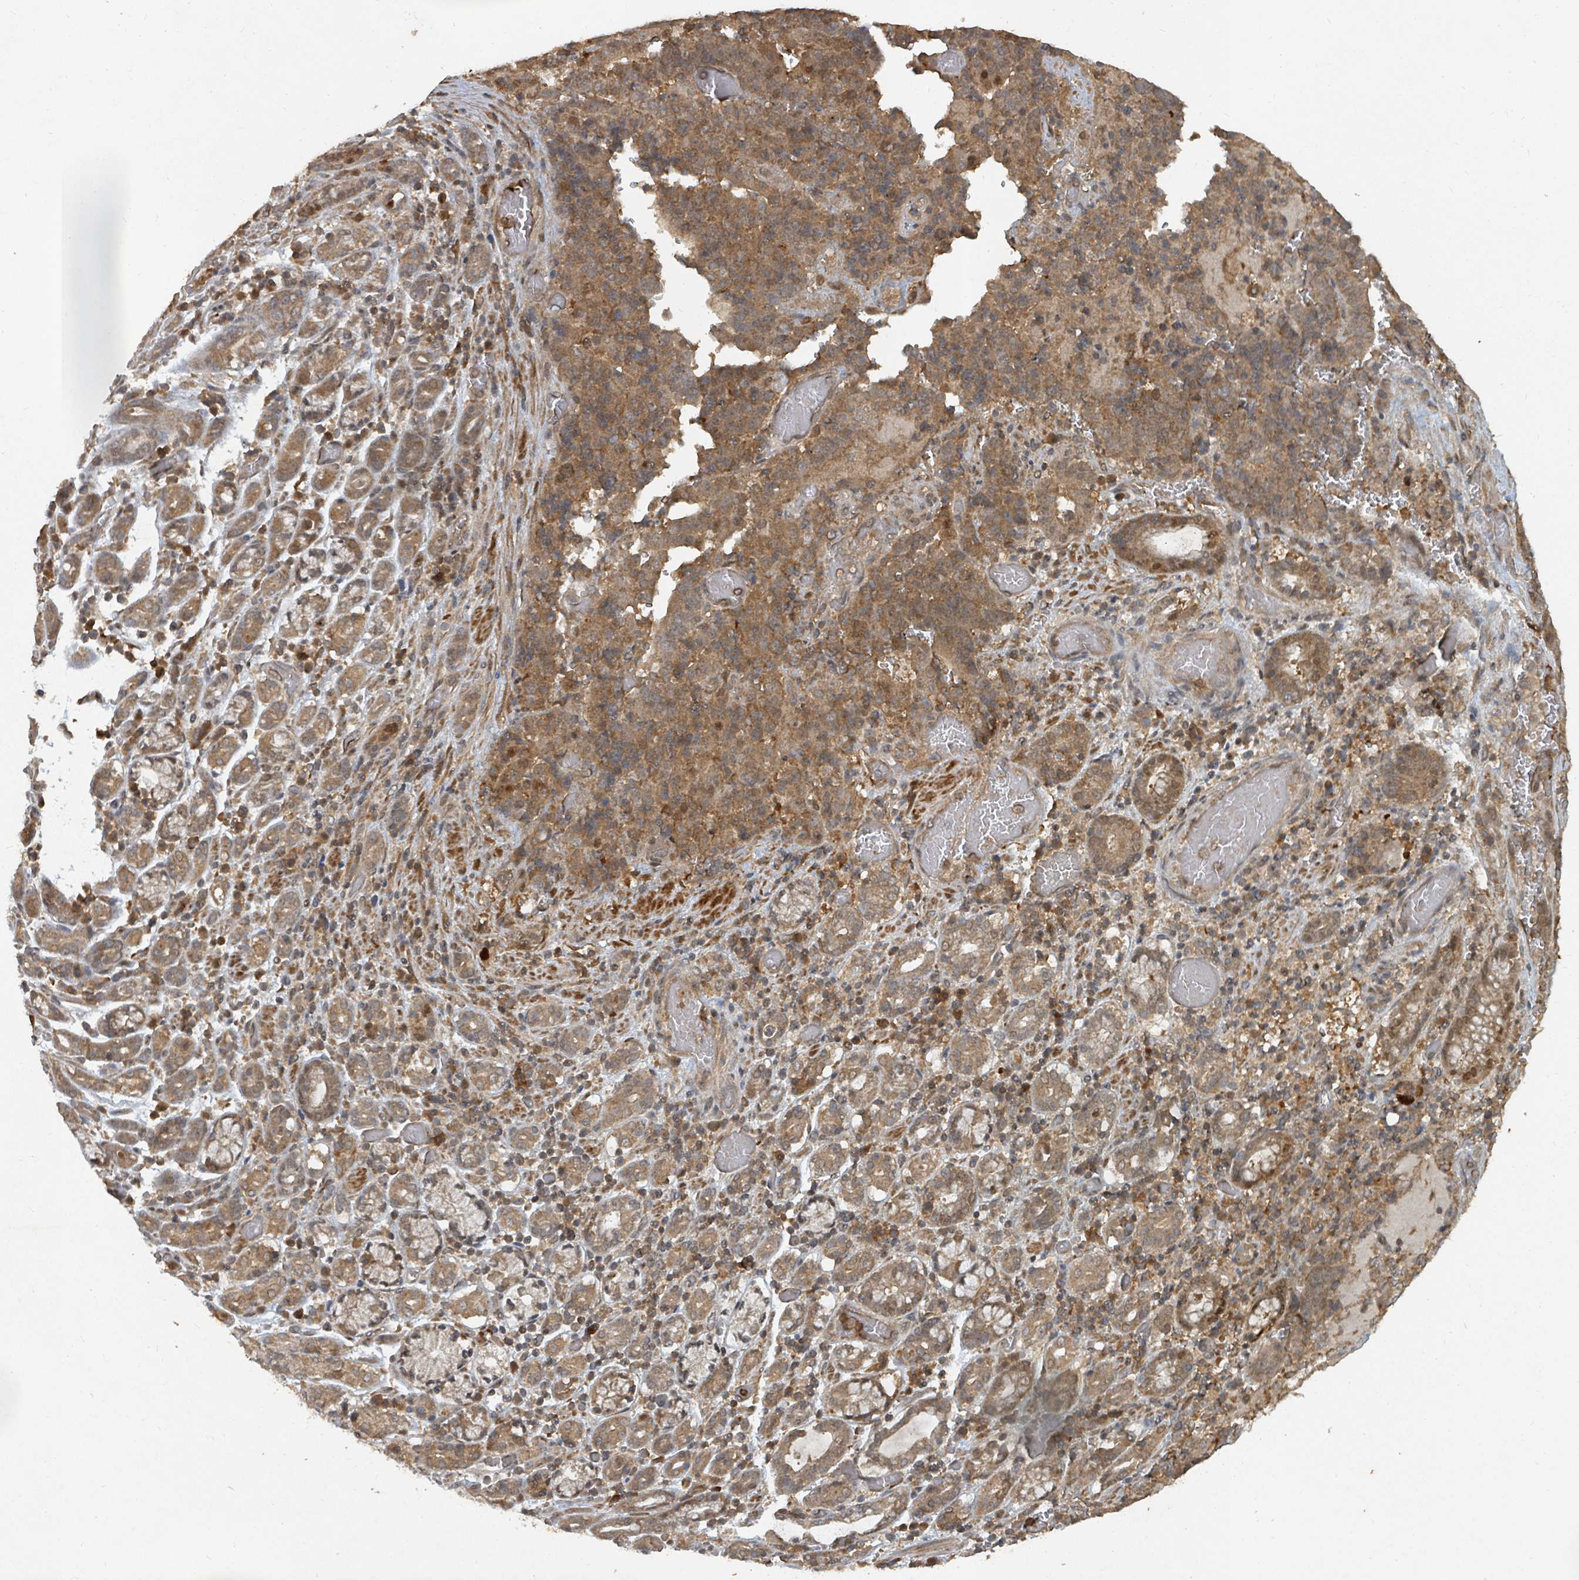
{"staining": {"intensity": "moderate", "quantity": ">75%", "location": "cytoplasmic/membranous"}, "tissue": "stomach cancer", "cell_type": "Tumor cells", "image_type": "cancer", "snomed": [{"axis": "morphology", "description": "Adenocarcinoma, NOS"}, {"axis": "topography", "description": "Stomach"}], "caption": "Human stomach adenocarcinoma stained for a protein (brown) demonstrates moderate cytoplasmic/membranous positive positivity in about >75% of tumor cells.", "gene": "KDM4E", "patient": {"sex": "male", "age": 48}}